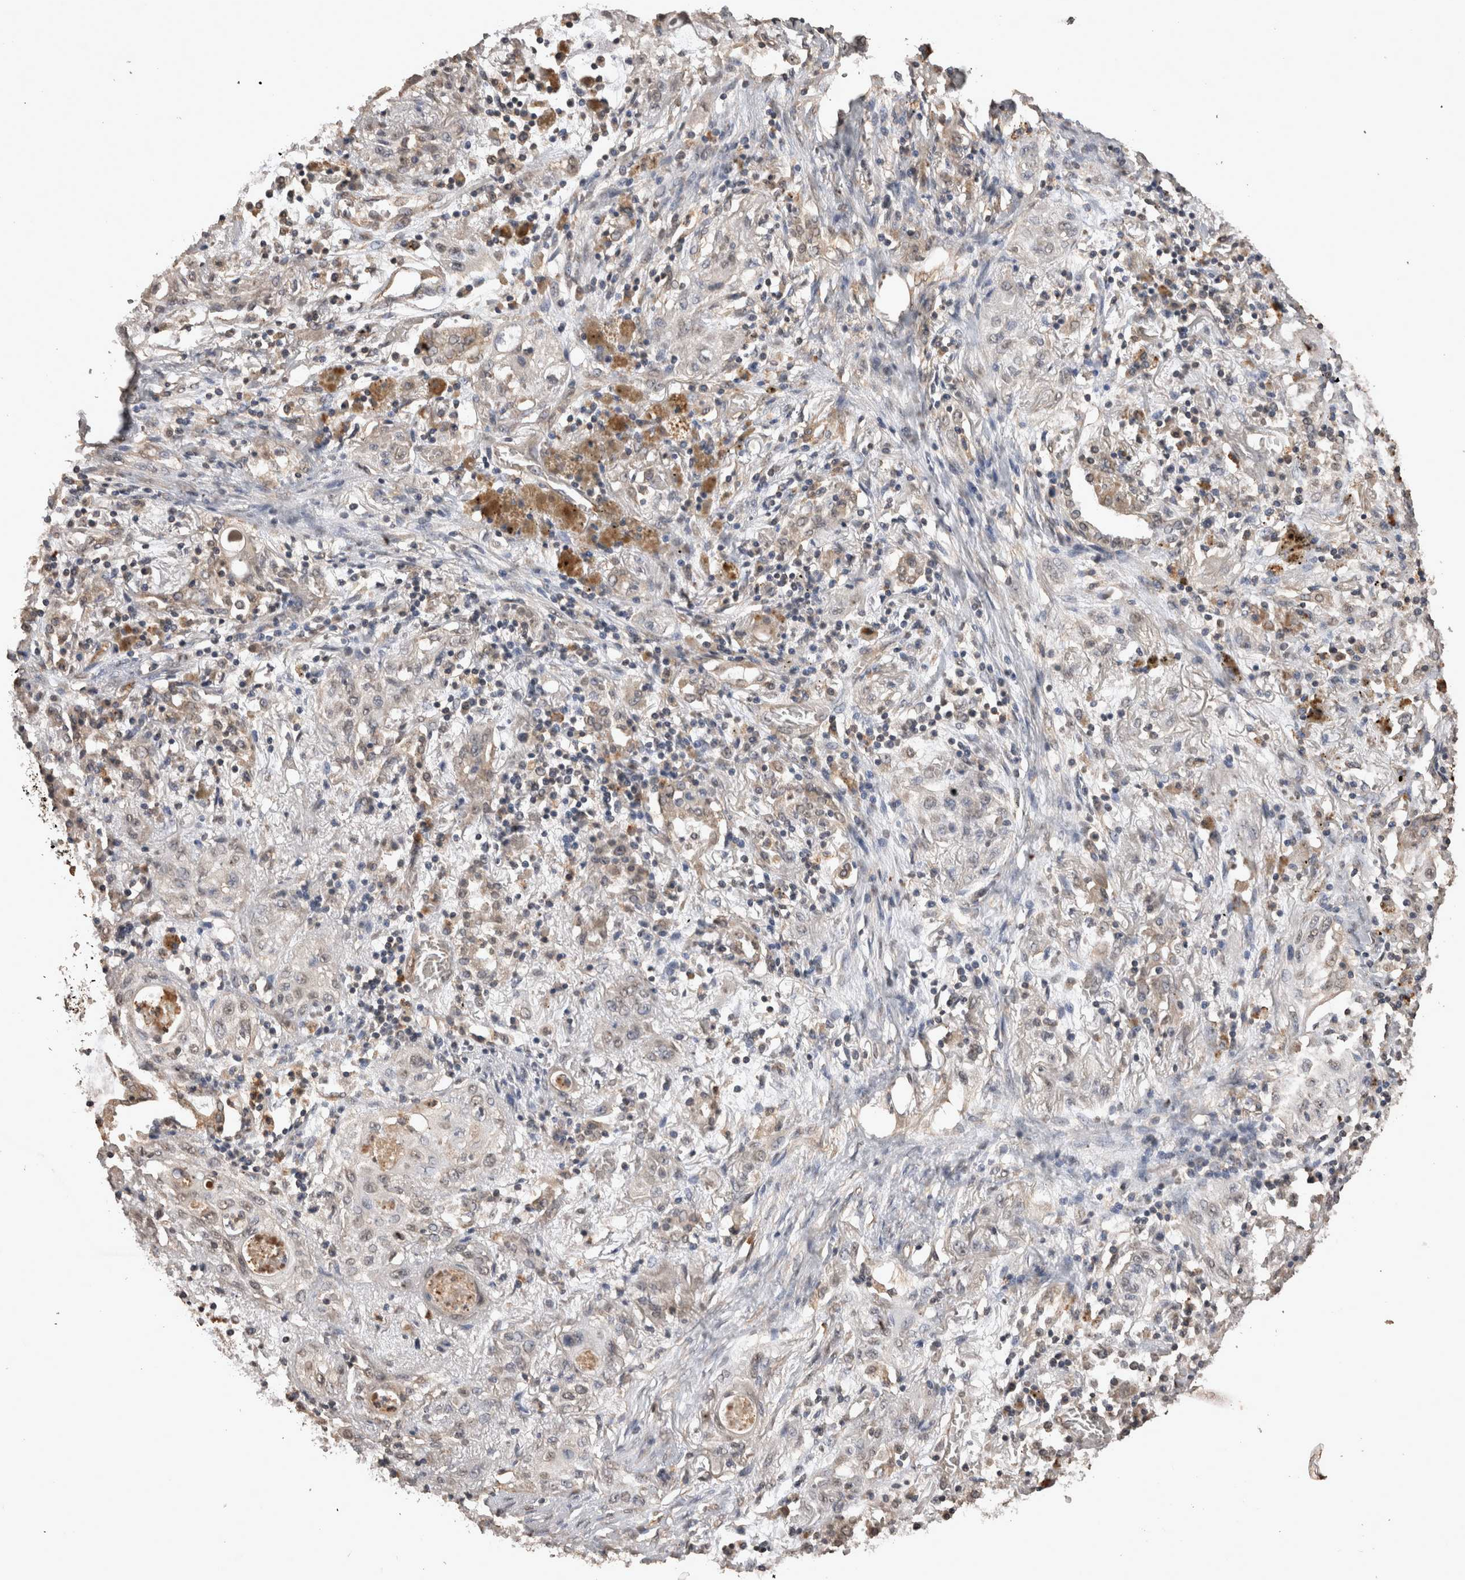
{"staining": {"intensity": "weak", "quantity": "<25%", "location": "nuclear"}, "tissue": "lung cancer", "cell_type": "Tumor cells", "image_type": "cancer", "snomed": [{"axis": "morphology", "description": "Squamous cell carcinoma, NOS"}, {"axis": "topography", "description": "Lung"}], "caption": "The histopathology image reveals no staining of tumor cells in lung cancer.", "gene": "SOCS5", "patient": {"sex": "female", "age": 47}}